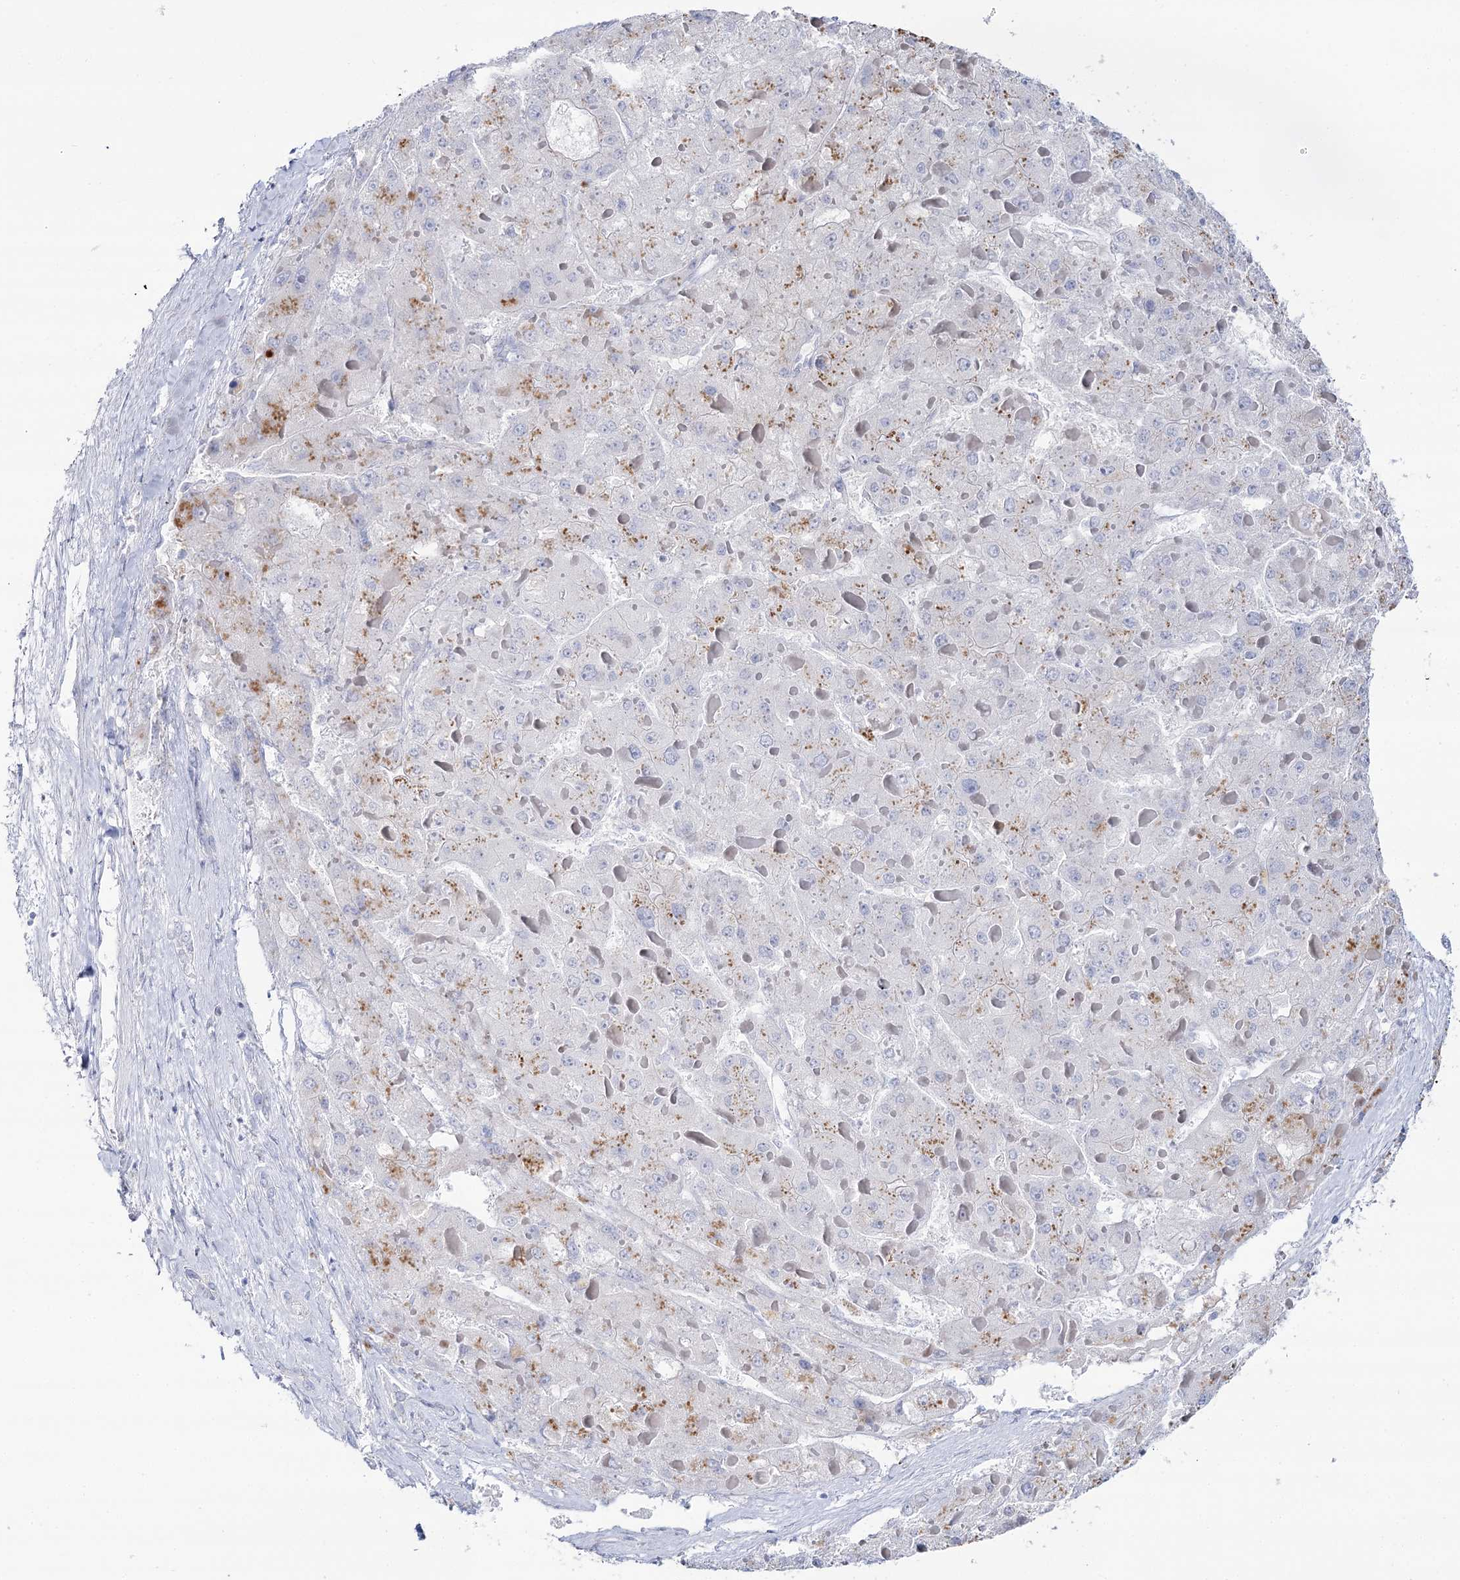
{"staining": {"intensity": "negative", "quantity": "none", "location": "none"}, "tissue": "liver cancer", "cell_type": "Tumor cells", "image_type": "cancer", "snomed": [{"axis": "morphology", "description": "Carcinoma, Hepatocellular, NOS"}, {"axis": "topography", "description": "Liver"}], "caption": "DAB immunohistochemical staining of liver cancer exhibits no significant positivity in tumor cells.", "gene": "SLC3A1", "patient": {"sex": "female", "age": 73}}